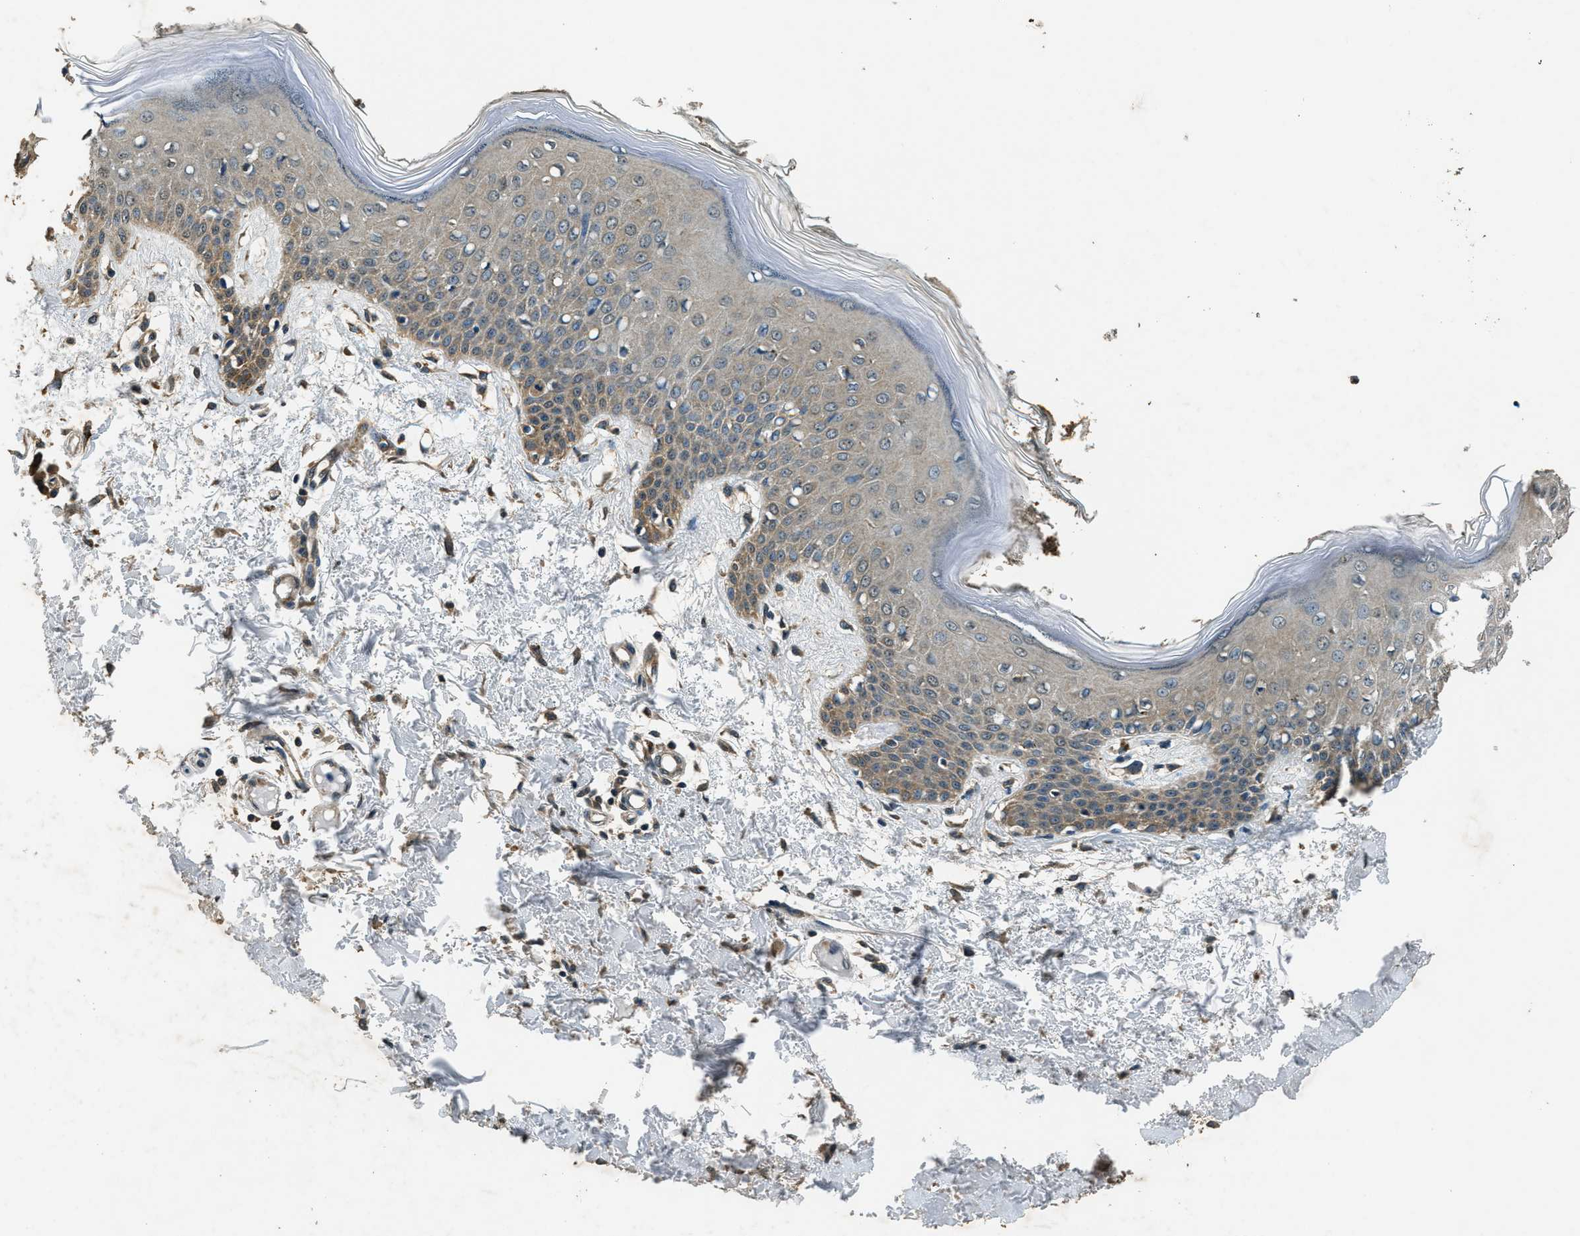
{"staining": {"intensity": "moderate", "quantity": ">75%", "location": "cytoplasmic/membranous"}, "tissue": "skin", "cell_type": "Fibroblasts", "image_type": "normal", "snomed": [{"axis": "morphology", "description": "Normal tissue, NOS"}, {"axis": "topography", "description": "Skin"}], "caption": "Immunohistochemistry photomicrograph of unremarkable human skin stained for a protein (brown), which exhibits medium levels of moderate cytoplasmic/membranous expression in about >75% of fibroblasts.", "gene": "SALL3", "patient": {"sex": "male", "age": 53}}